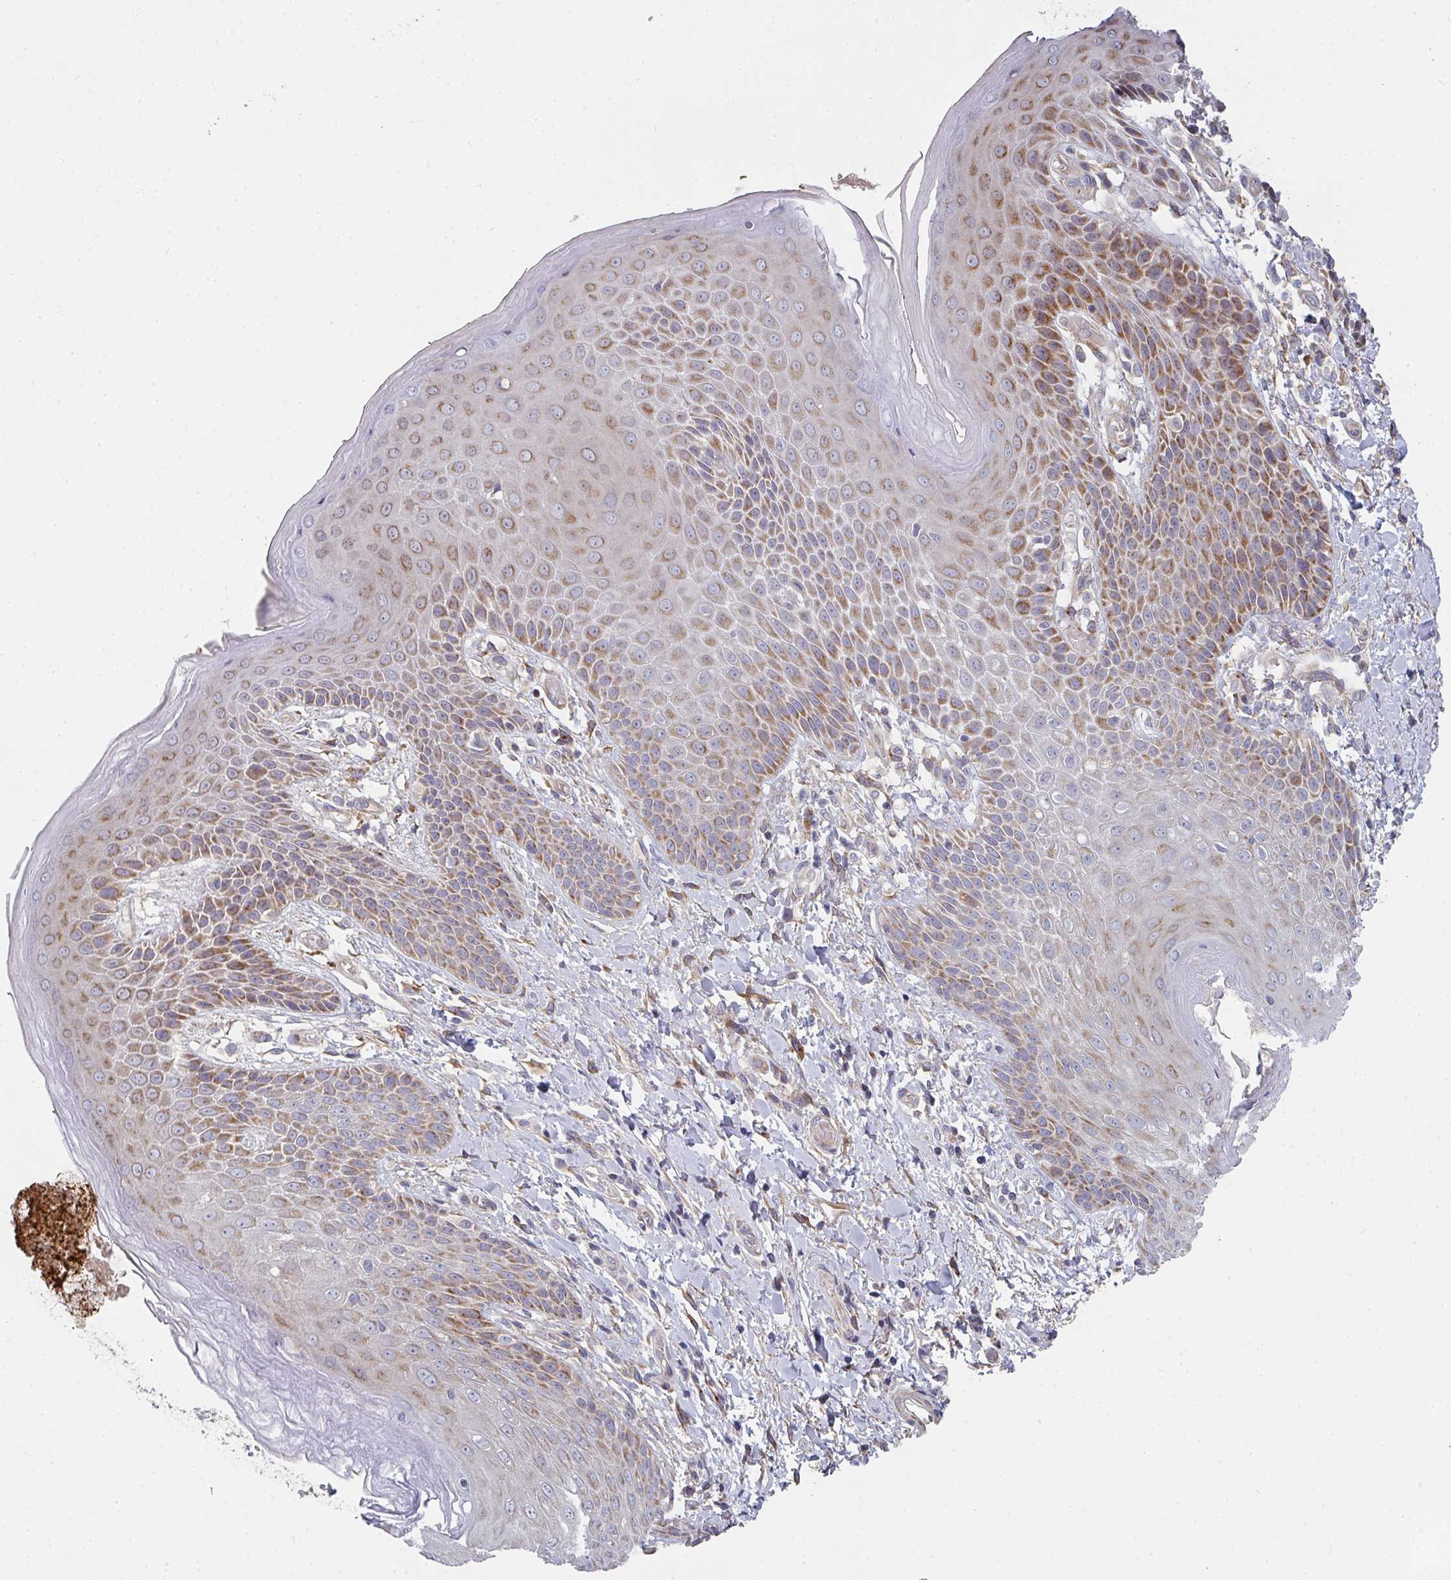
{"staining": {"intensity": "moderate", "quantity": ">75%", "location": "cytoplasmic/membranous"}, "tissue": "skin", "cell_type": "Epidermal cells", "image_type": "normal", "snomed": [{"axis": "morphology", "description": "Normal tissue, NOS"}, {"axis": "topography", "description": "Anal"}, {"axis": "topography", "description": "Peripheral nerve tissue"}], "caption": "Immunohistochemical staining of normal human skin reveals medium levels of moderate cytoplasmic/membranous staining in about >75% of epidermal cells. (Stains: DAB in brown, nuclei in blue, Microscopy: brightfield microscopy at high magnification).", "gene": "RHEBL1", "patient": {"sex": "male", "age": 51}}